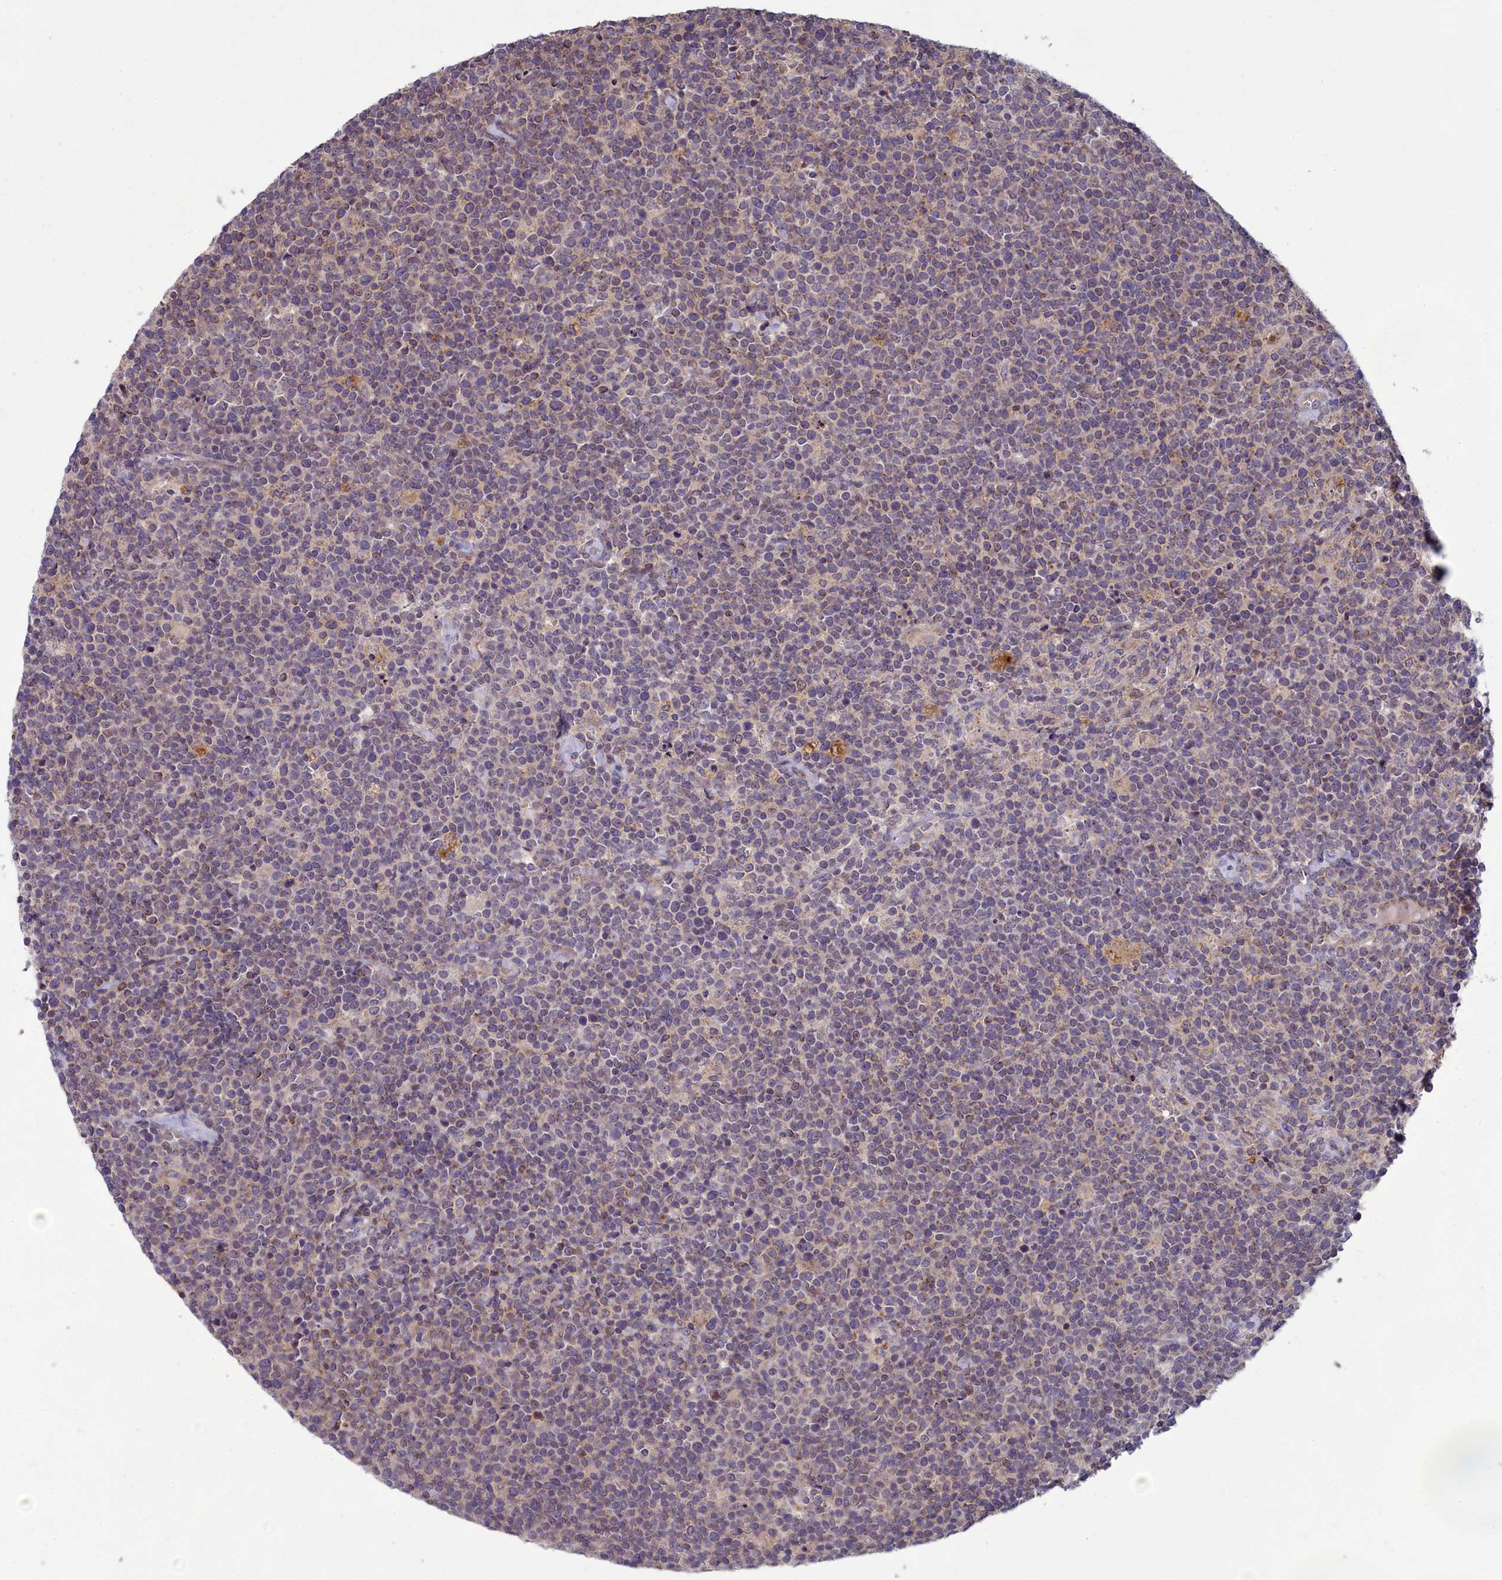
{"staining": {"intensity": "weak", "quantity": "<25%", "location": "cytoplasmic/membranous"}, "tissue": "lymphoma", "cell_type": "Tumor cells", "image_type": "cancer", "snomed": [{"axis": "morphology", "description": "Malignant lymphoma, non-Hodgkin's type, High grade"}, {"axis": "topography", "description": "Lymph node"}], "caption": "A photomicrograph of human lymphoma is negative for staining in tumor cells. The staining is performed using DAB brown chromogen with nuclei counter-stained in using hematoxylin.", "gene": "BLTP2", "patient": {"sex": "male", "age": 61}}